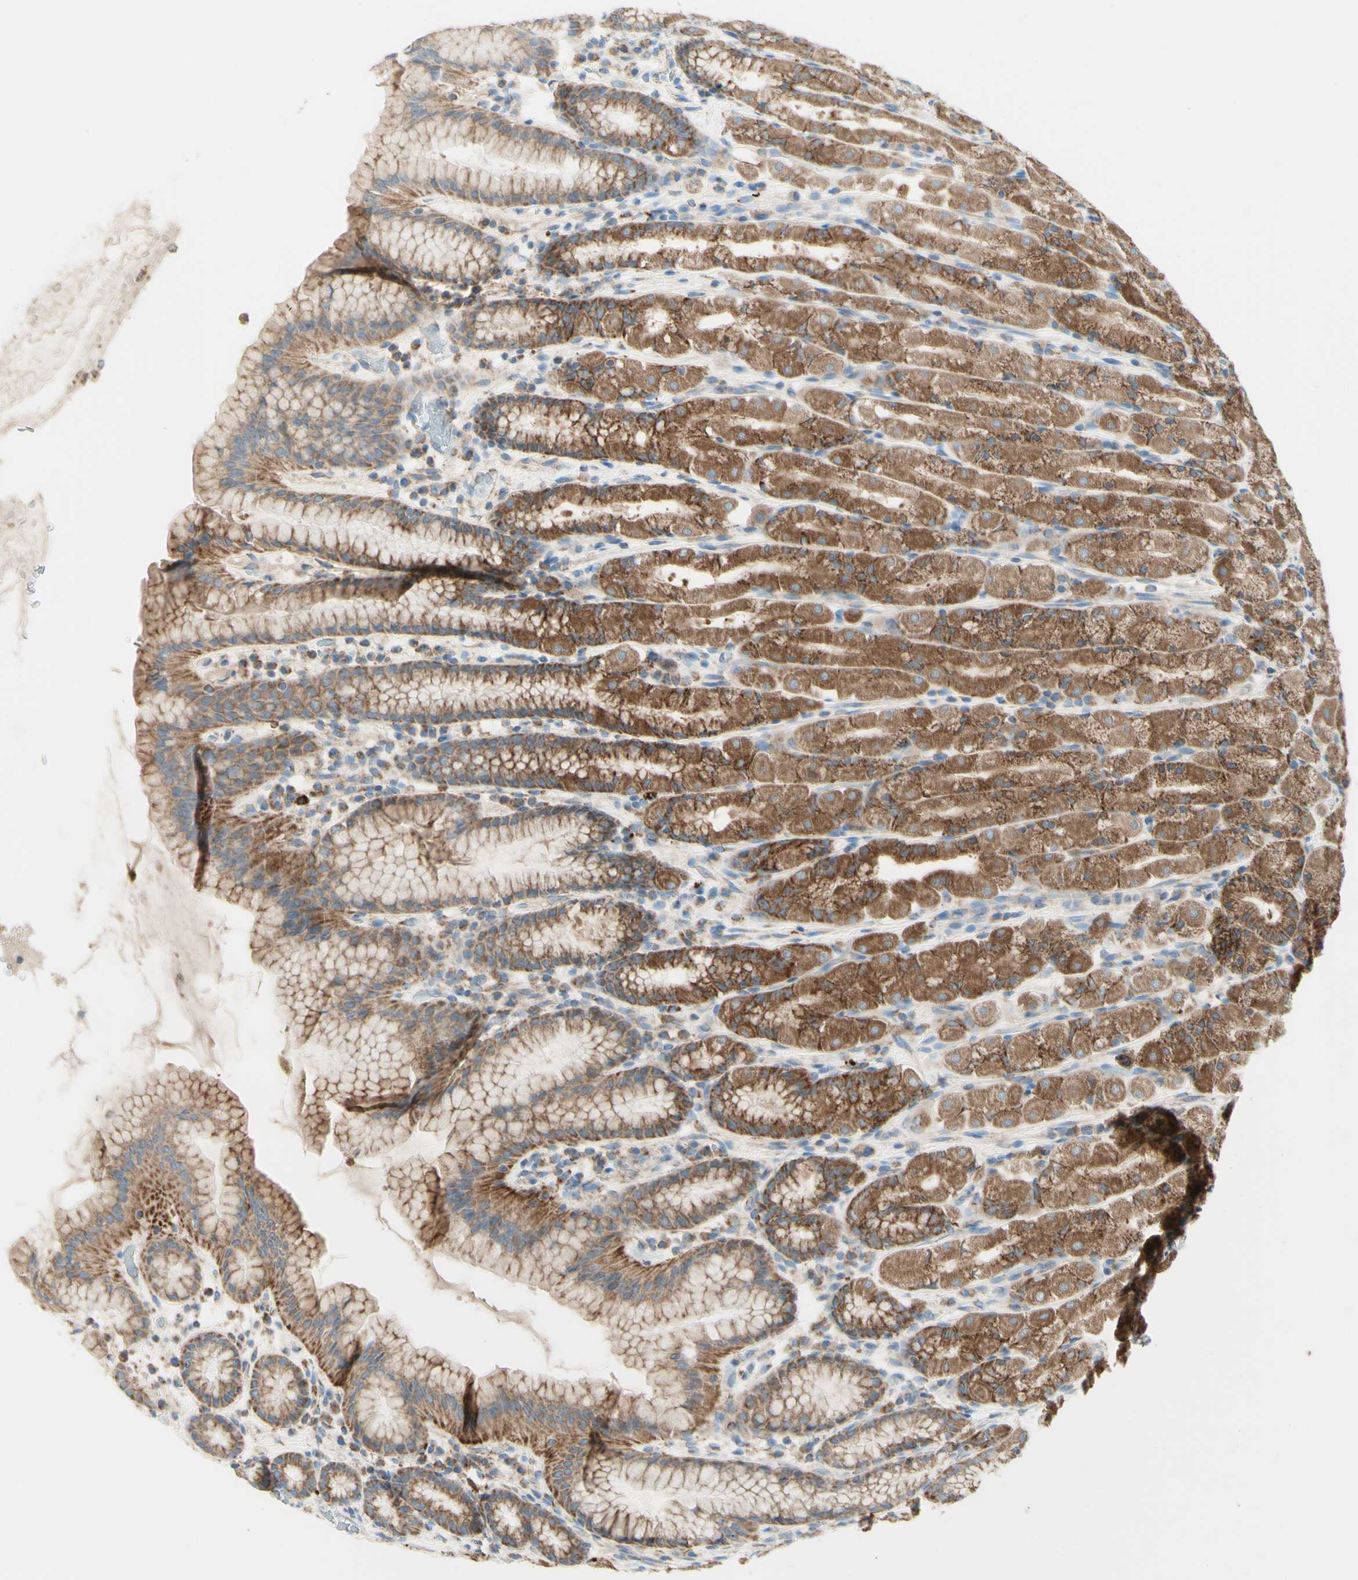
{"staining": {"intensity": "moderate", "quantity": ">75%", "location": "cytoplasmic/membranous"}, "tissue": "stomach", "cell_type": "Glandular cells", "image_type": "normal", "snomed": [{"axis": "morphology", "description": "Normal tissue, NOS"}, {"axis": "topography", "description": "Stomach, upper"}], "caption": "Immunohistochemical staining of unremarkable stomach exhibits >75% levels of moderate cytoplasmic/membranous protein staining in approximately >75% of glandular cells. Nuclei are stained in blue.", "gene": "ARMC10", "patient": {"sex": "male", "age": 68}}